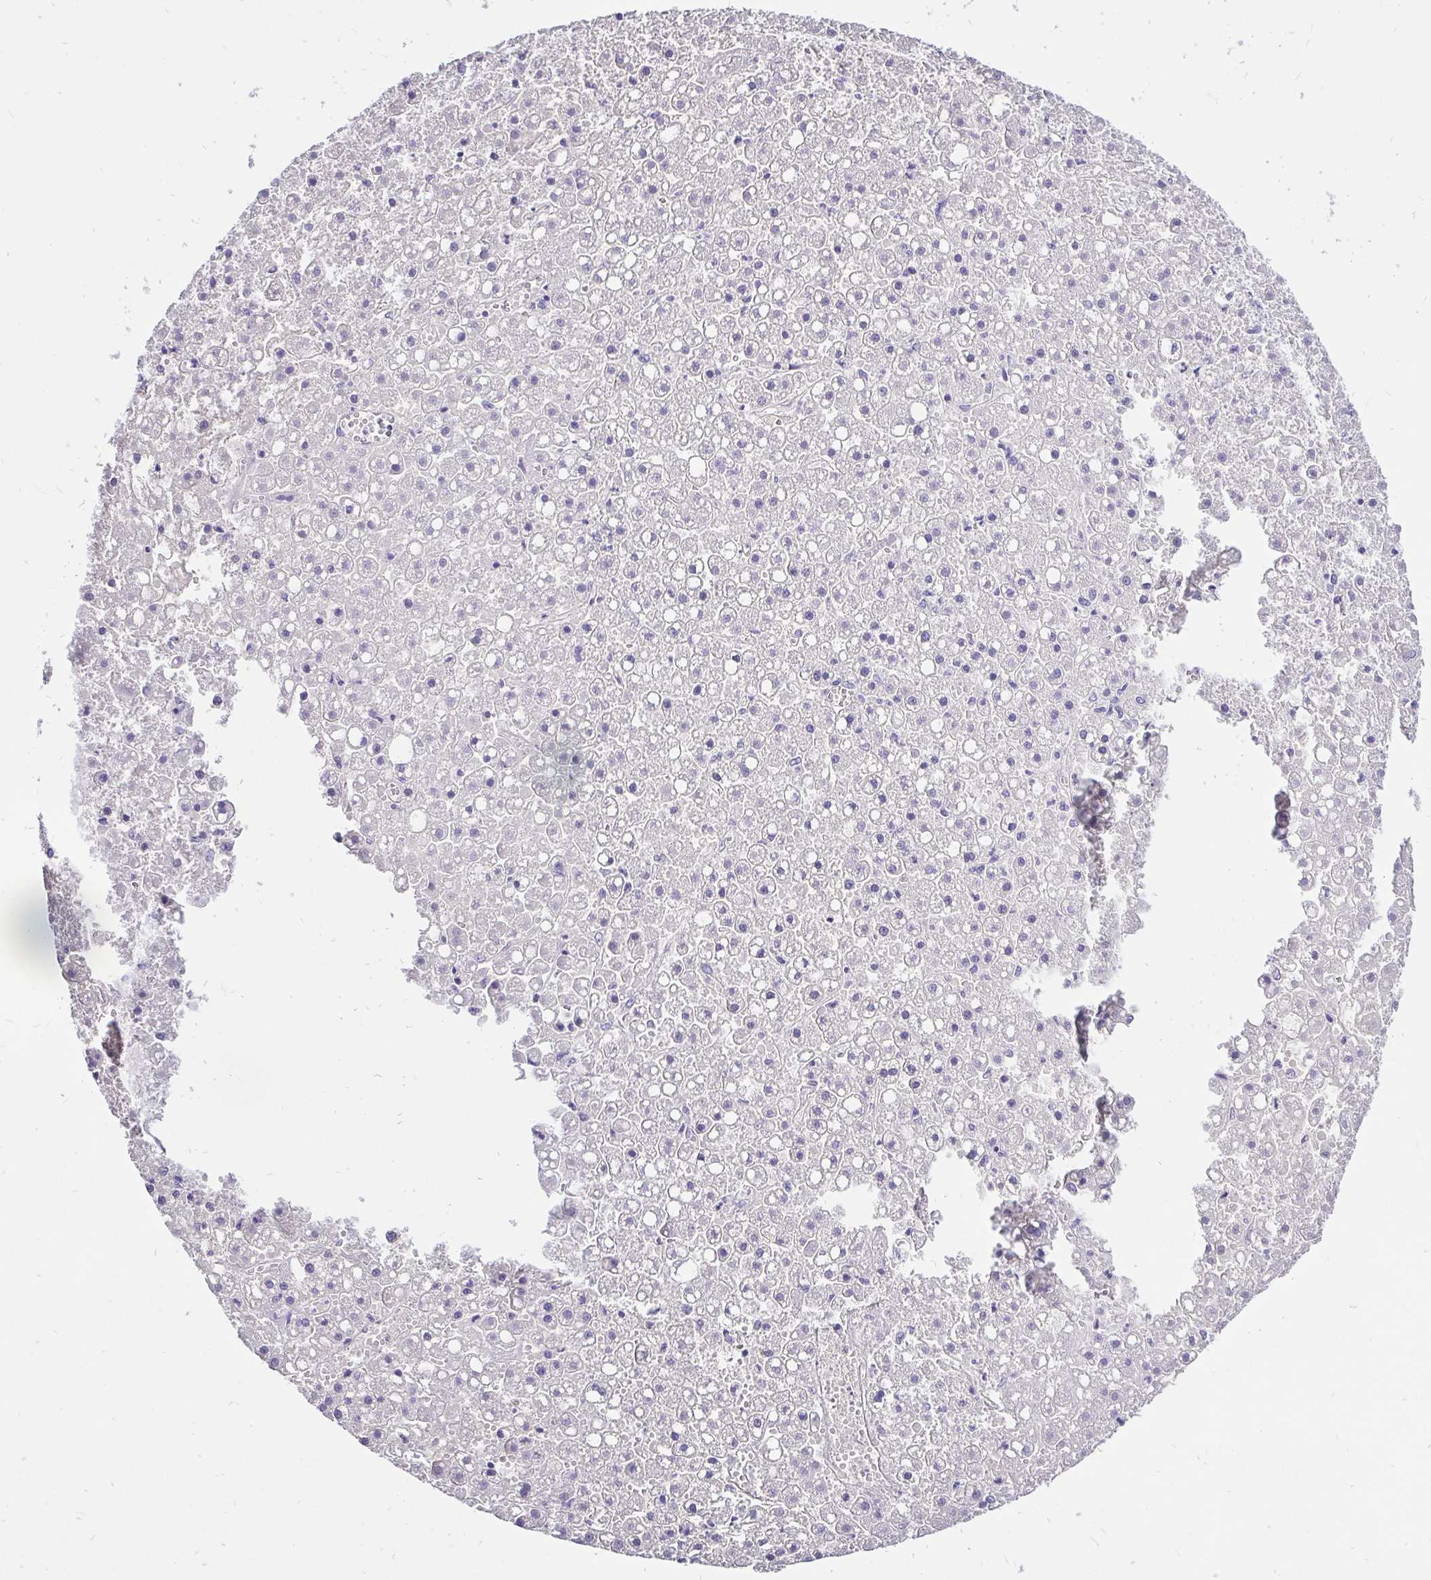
{"staining": {"intensity": "negative", "quantity": "none", "location": "none"}, "tissue": "liver cancer", "cell_type": "Tumor cells", "image_type": "cancer", "snomed": [{"axis": "morphology", "description": "Carcinoma, Hepatocellular, NOS"}, {"axis": "topography", "description": "Liver"}], "caption": "Micrograph shows no protein staining in tumor cells of liver cancer (hepatocellular carcinoma) tissue.", "gene": "KRT13", "patient": {"sex": "male", "age": 67}}